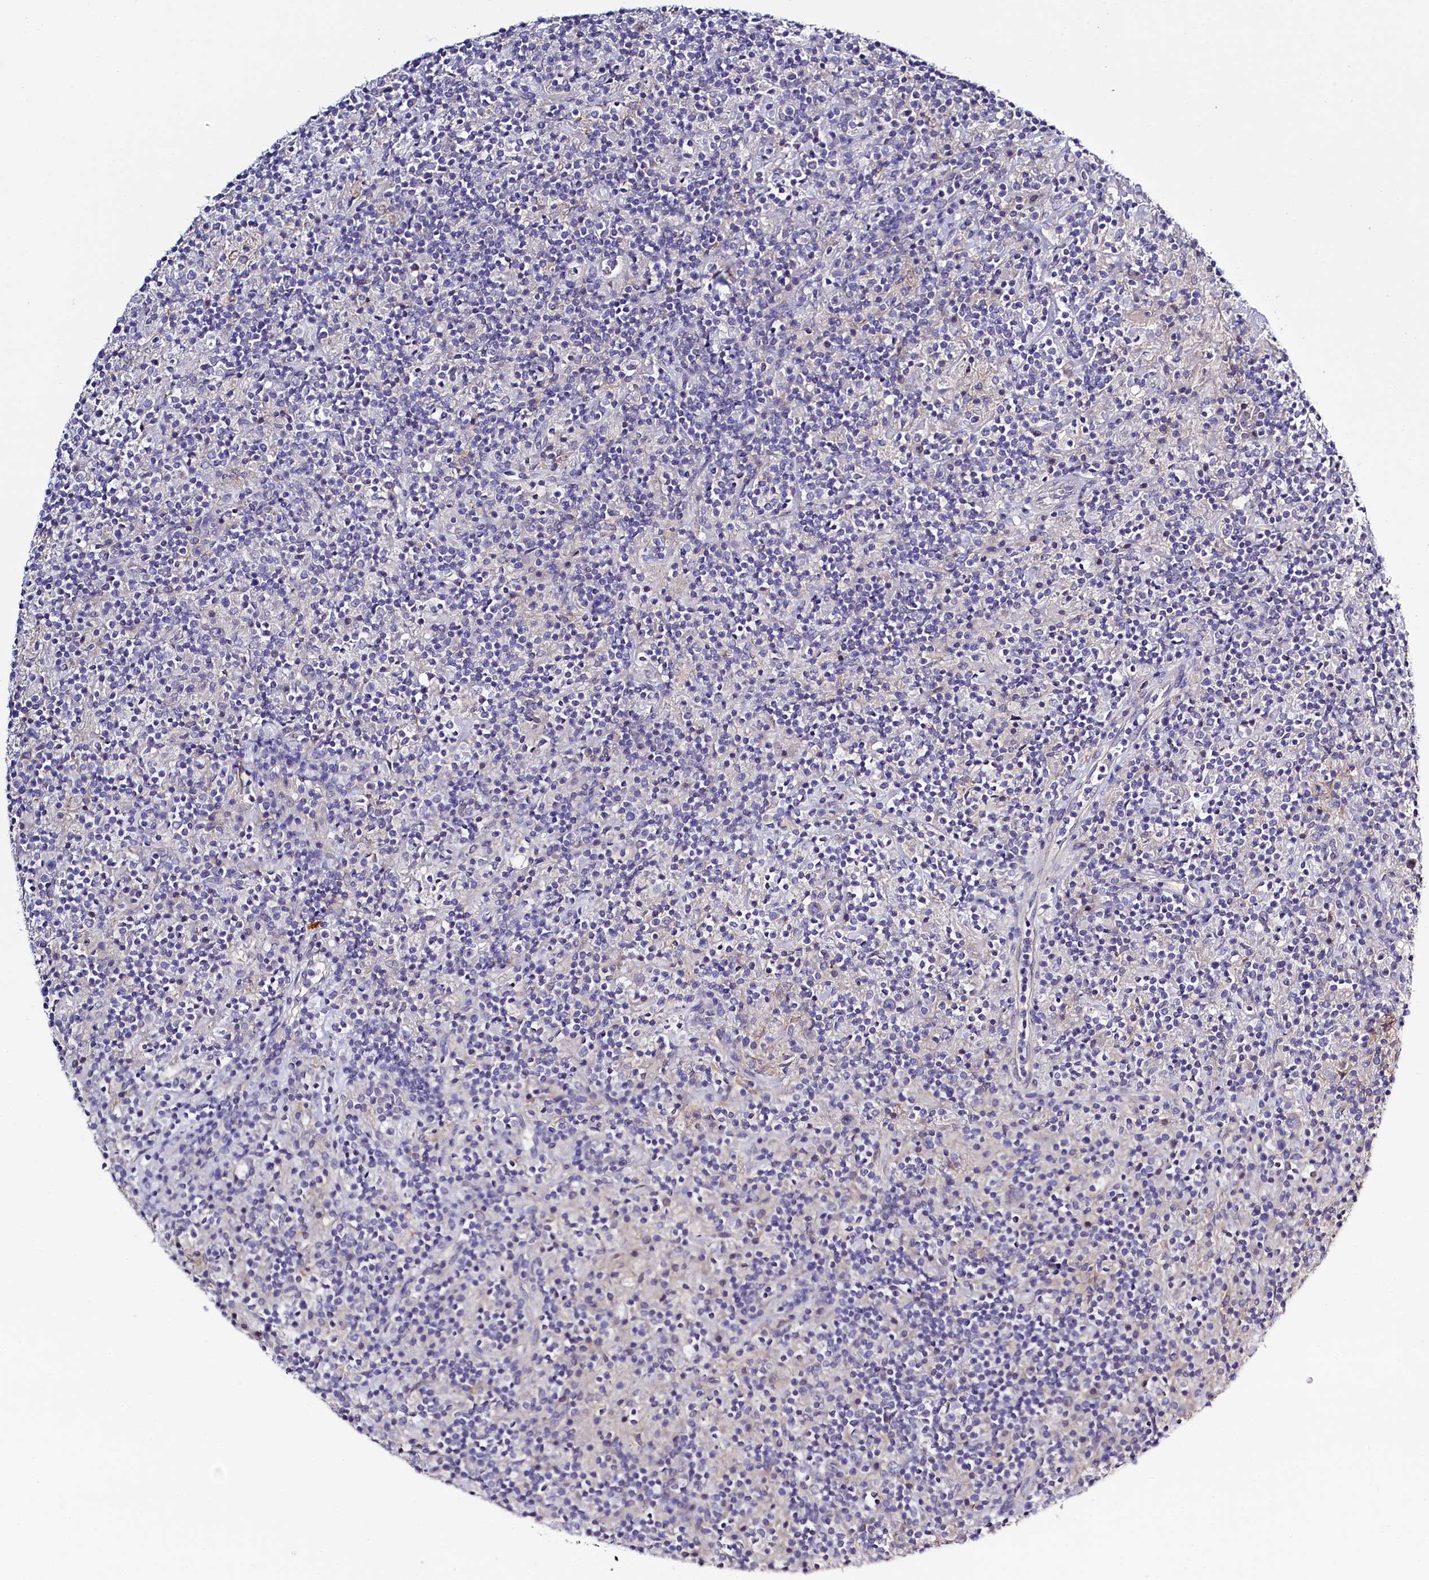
{"staining": {"intensity": "negative", "quantity": "none", "location": "none"}, "tissue": "lymphoma", "cell_type": "Tumor cells", "image_type": "cancer", "snomed": [{"axis": "morphology", "description": "Hodgkin's disease, NOS"}, {"axis": "topography", "description": "Lymph node"}], "caption": "Tumor cells are negative for brown protein staining in Hodgkin's disease.", "gene": "PDE6D", "patient": {"sex": "male", "age": 70}}